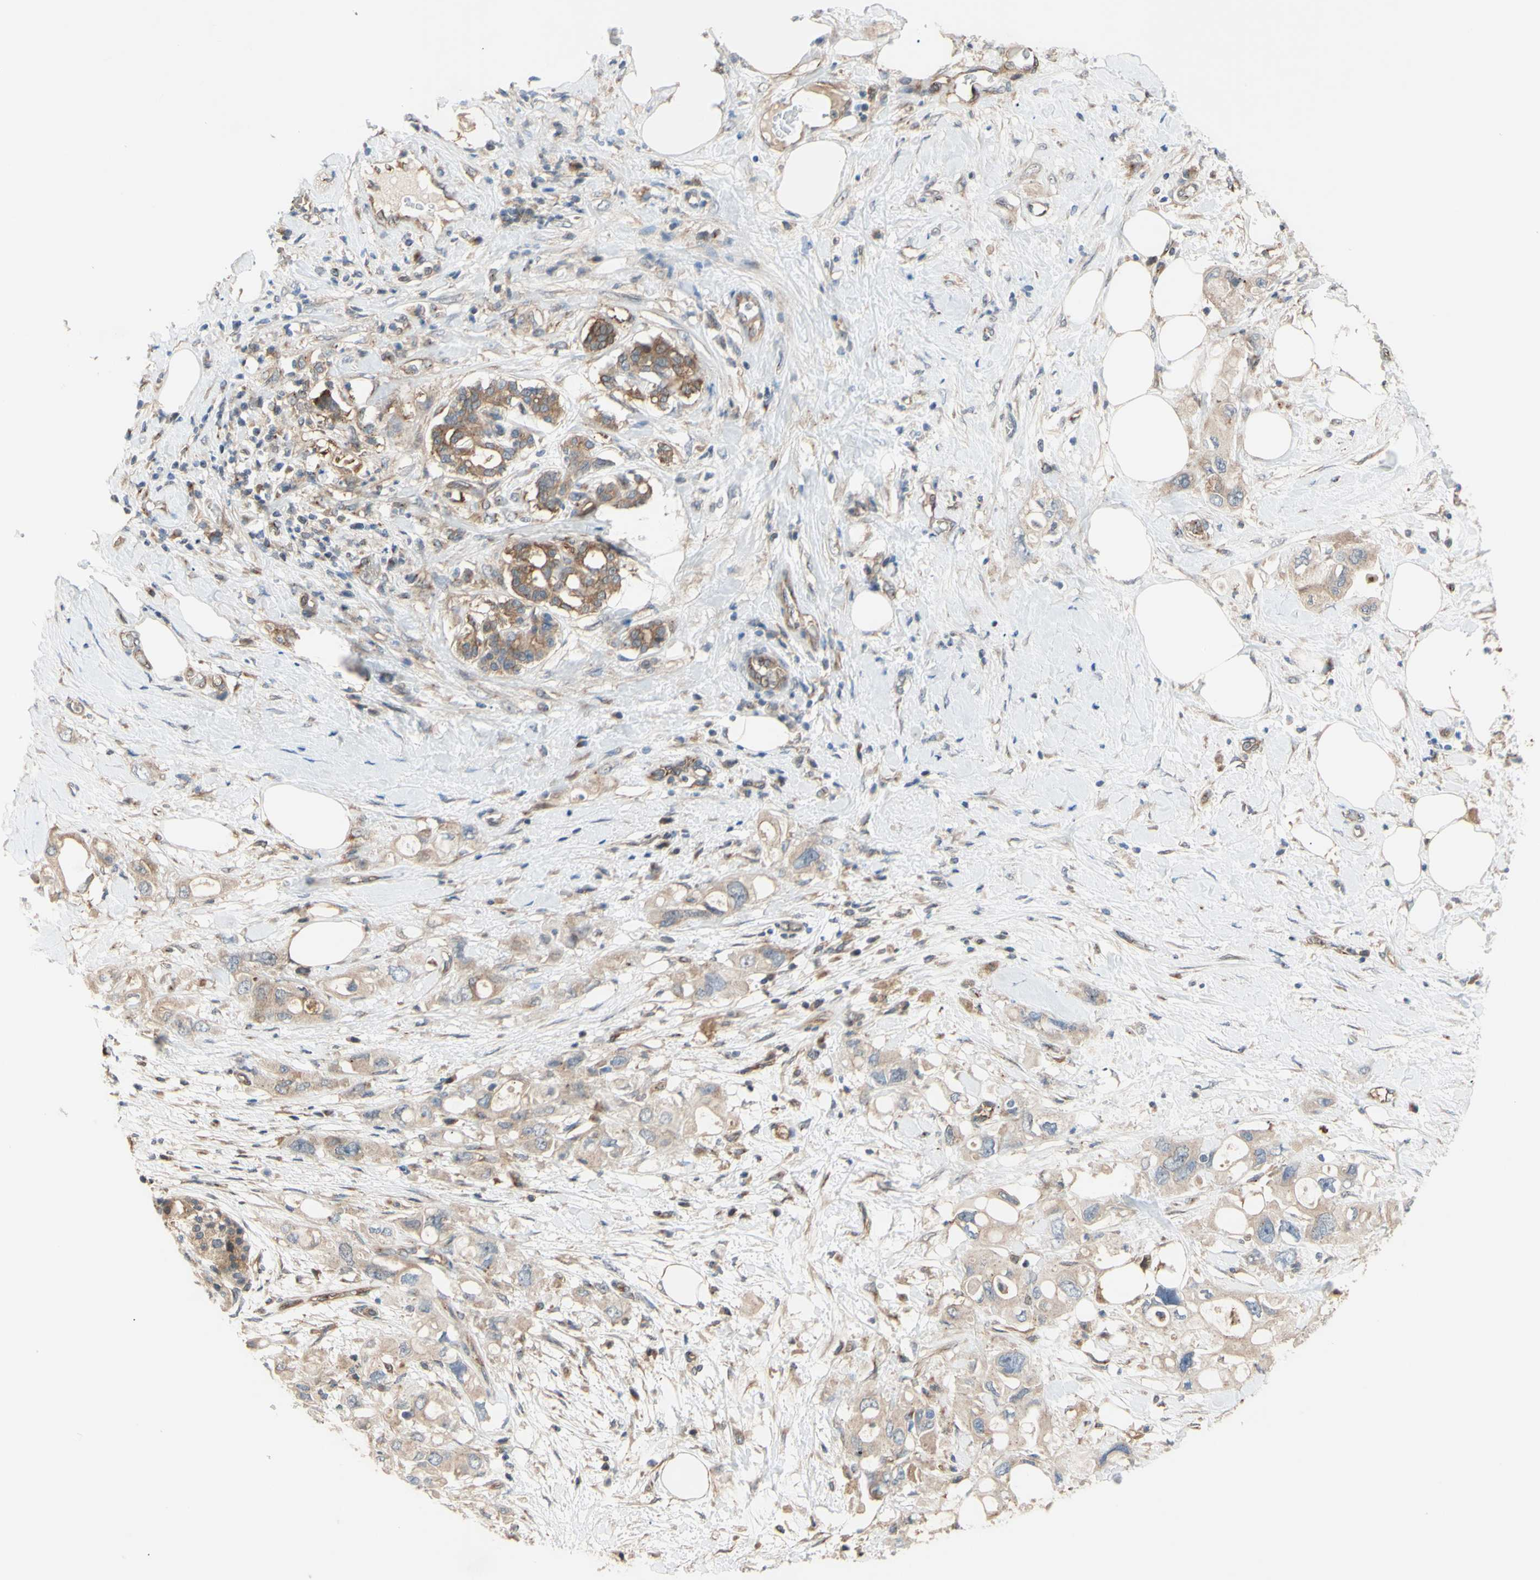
{"staining": {"intensity": "moderate", "quantity": "25%-75%", "location": "cytoplasmic/membranous"}, "tissue": "pancreatic cancer", "cell_type": "Tumor cells", "image_type": "cancer", "snomed": [{"axis": "morphology", "description": "Adenocarcinoma, NOS"}, {"axis": "topography", "description": "Pancreas"}], "caption": "This micrograph demonstrates immunohistochemistry staining of pancreatic adenocarcinoma, with medium moderate cytoplasmic/membranous expression in about 25%-75% of tumor cells.", "gene": "DYNLRB1", "patient": {"sex": "female", "age": 56}}